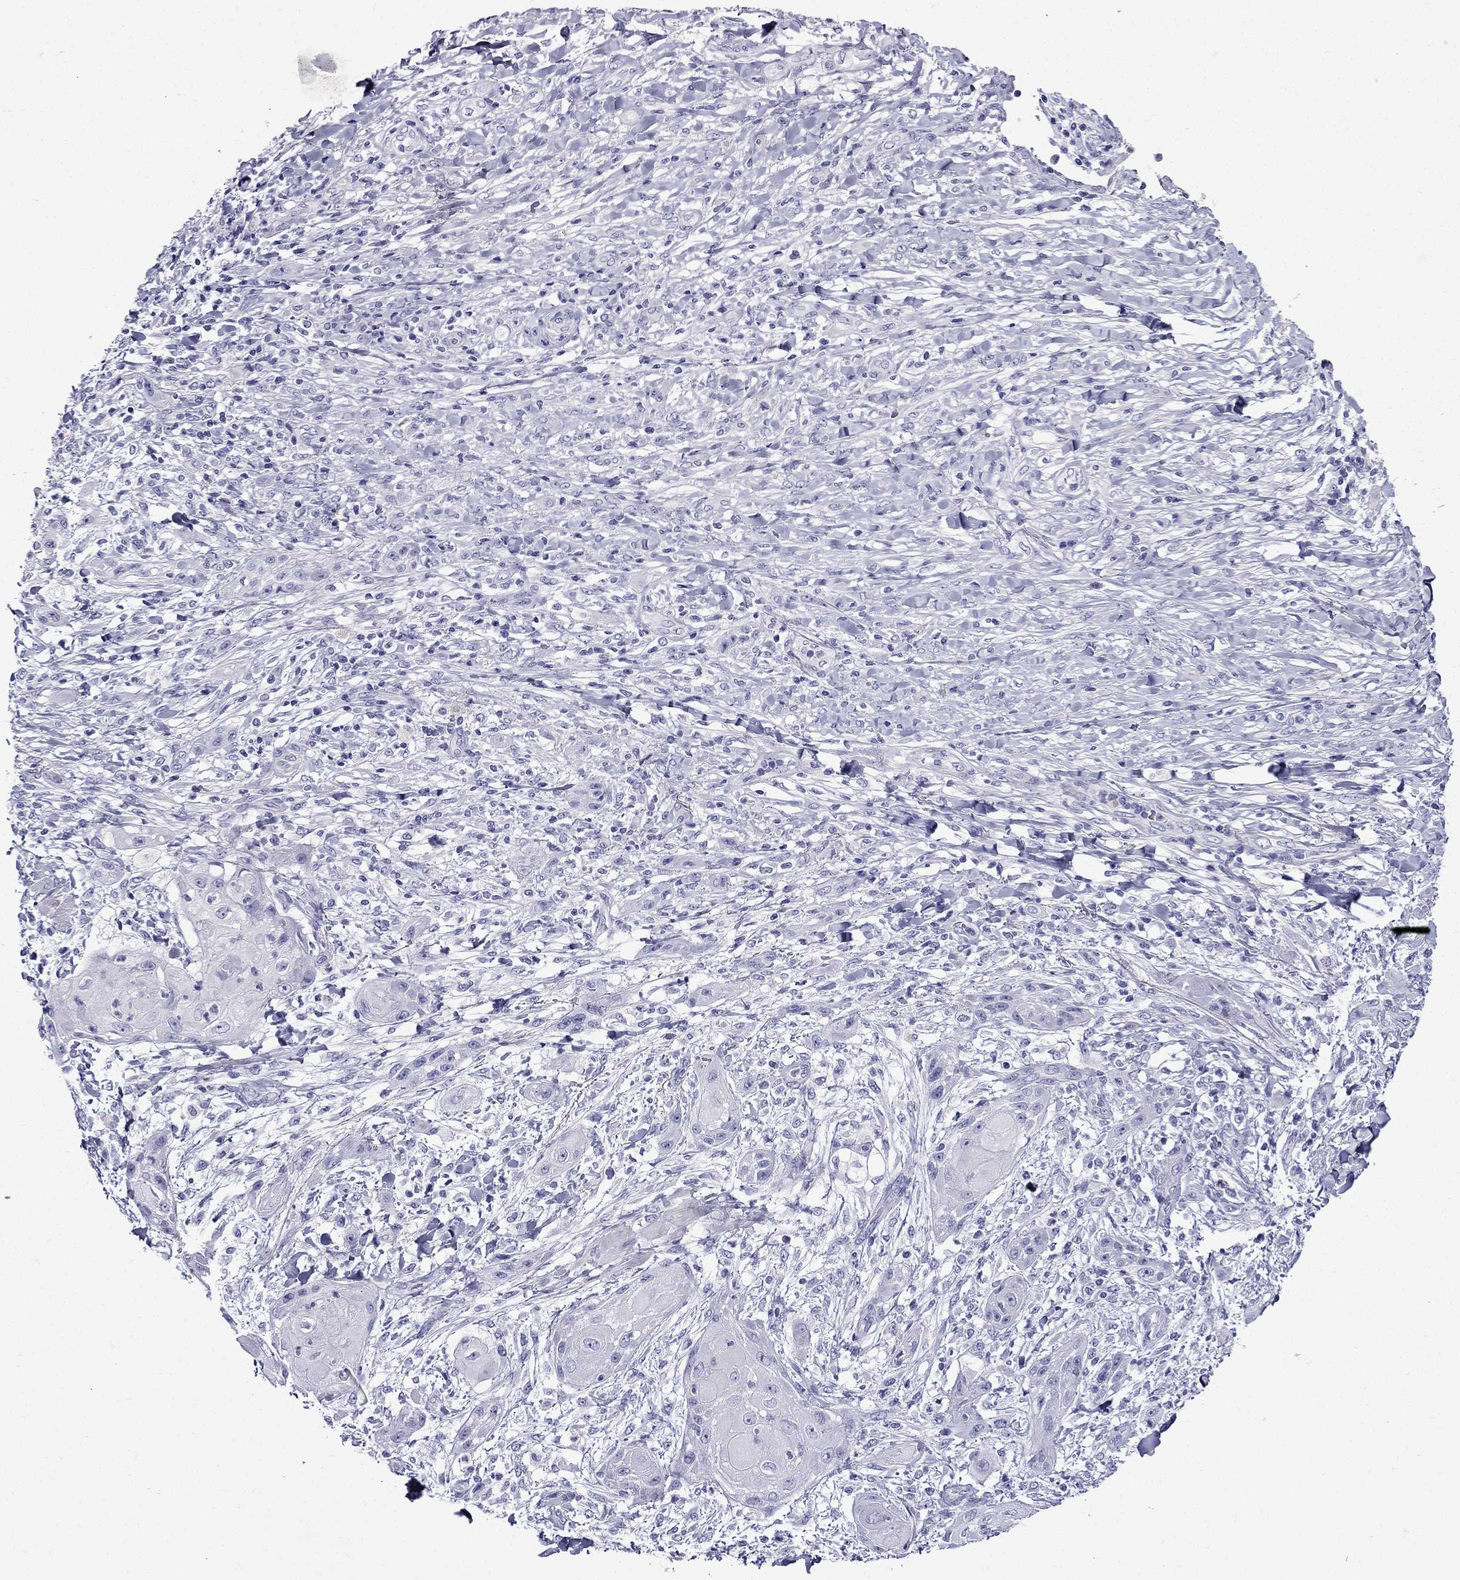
{"staining": {"intensity": "negative", "quantity": "none", "location": "none"}, "tissue": "skin cancer", "cell_type": "Tumor cells", "image_type": "cancer", "snomed": [{"axis": "morphology", "description": "Squamous cell carcinoma, NOS"}, {"axis": "topography", "description": "Skin"}], "caption": "A high-resolution photomicrograph shows immunohistochemistry (IHC) staining of skin cancer, which displays no significant positivity in tumor cells.", "gene": "ERC2", "patient": {"sex": "male", "age": 62}}